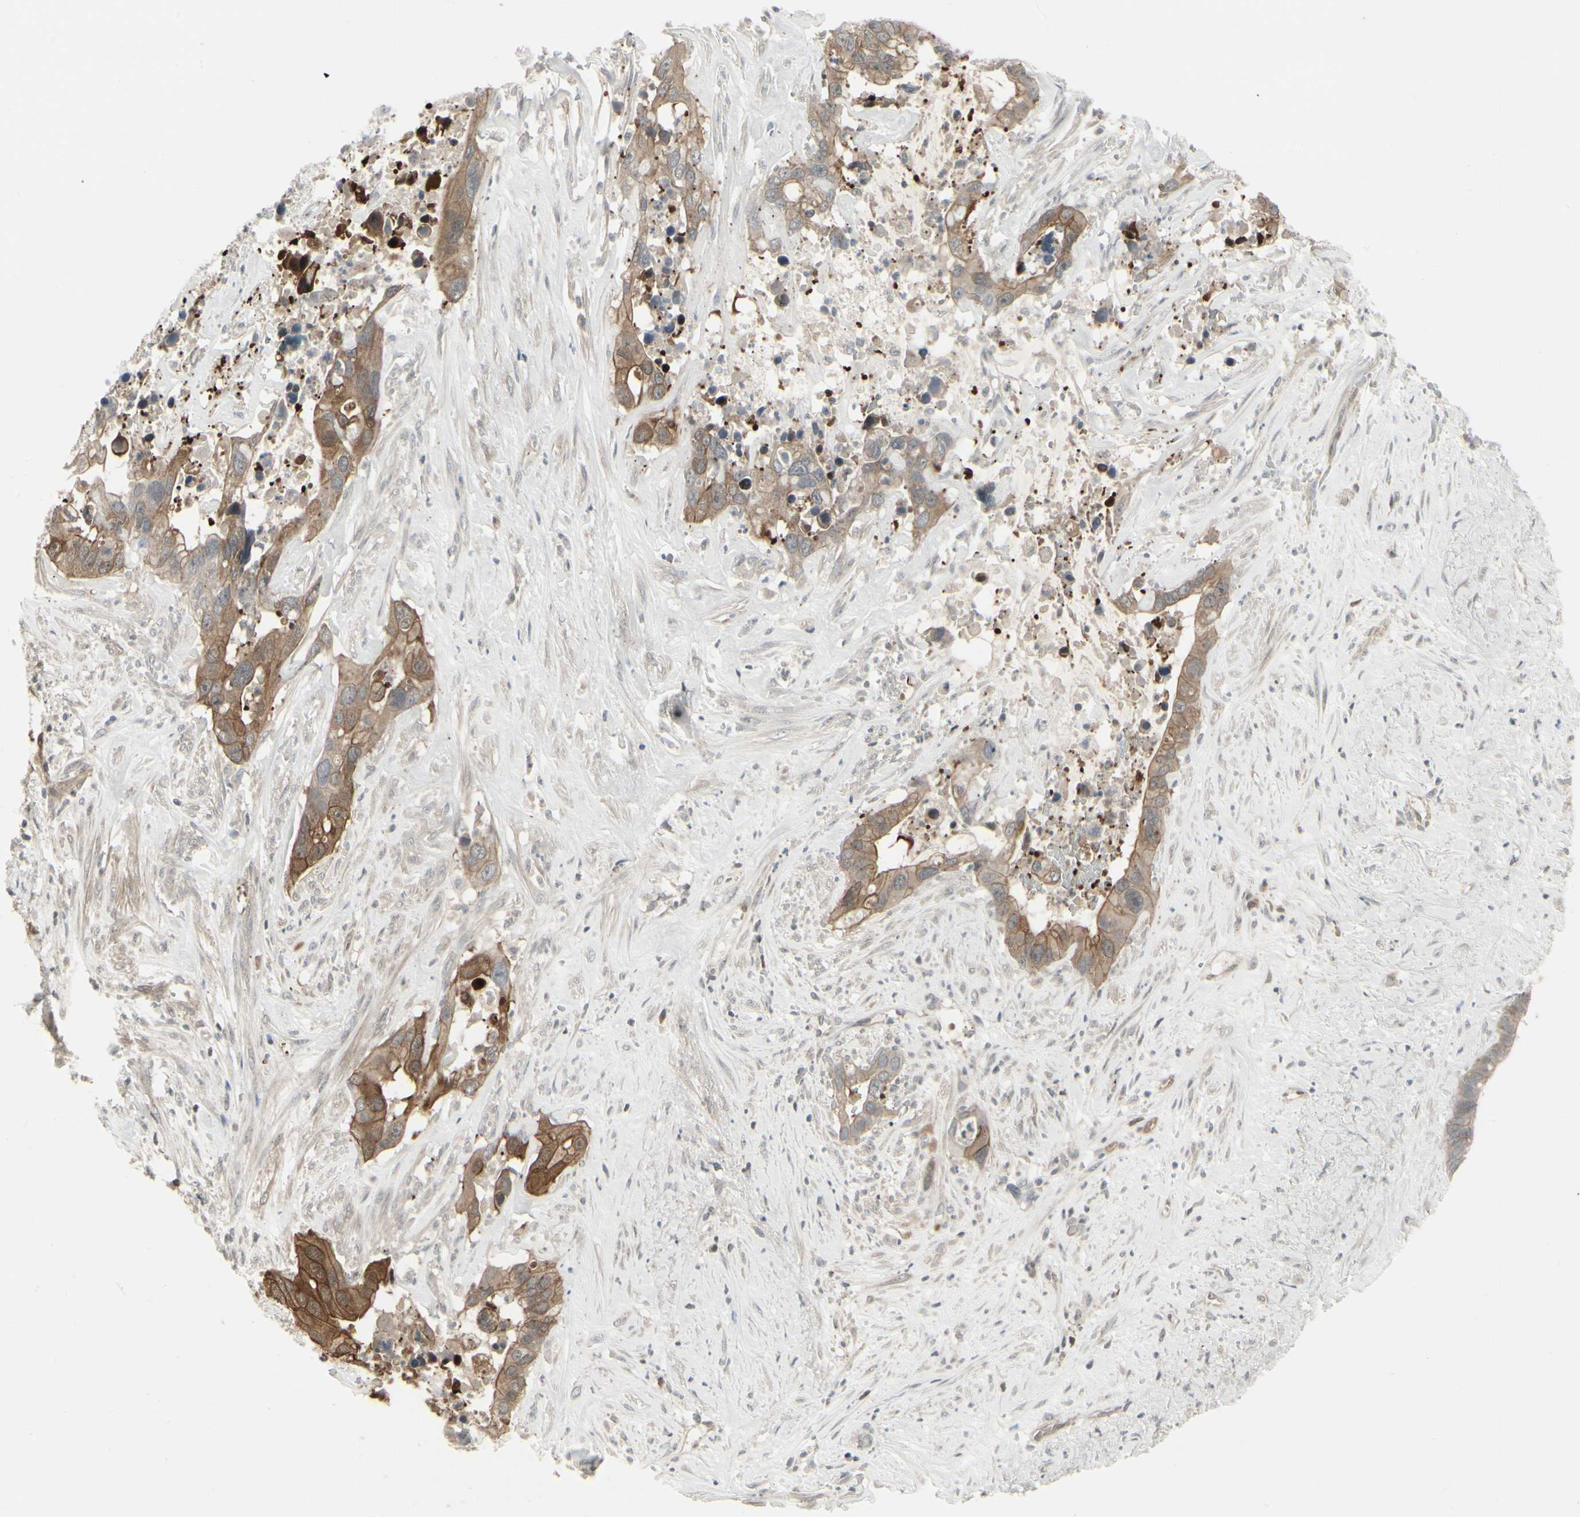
{"staining": {"intensity": "moderate", "quantity": ">75%", "location": "cytoplasmic/membranous"}, "tissue": "liver cancer", "cell_type": "Tumor cells", "image_type": "cancer", "snomed": [{"axis": "morphology", "description": "Cholangiocarcinoma"}, {"axis": "topography", "description": "Liver"}], "caption": "Brown immunohistochemical staining in cholangiocarcinoma (liver) shows moderate cytoplasmic/membranous expression in approximately >75% of tumor cells. The staining was performed using DAB (3,3'-diaminobenzidine) to visualize the protein expression in brown, while the nuclei were stained in blue with hematoxylin (Magnification: 20x).", "gene": "IGFBP6", "patient": {"sex": "female", "age": 65}}